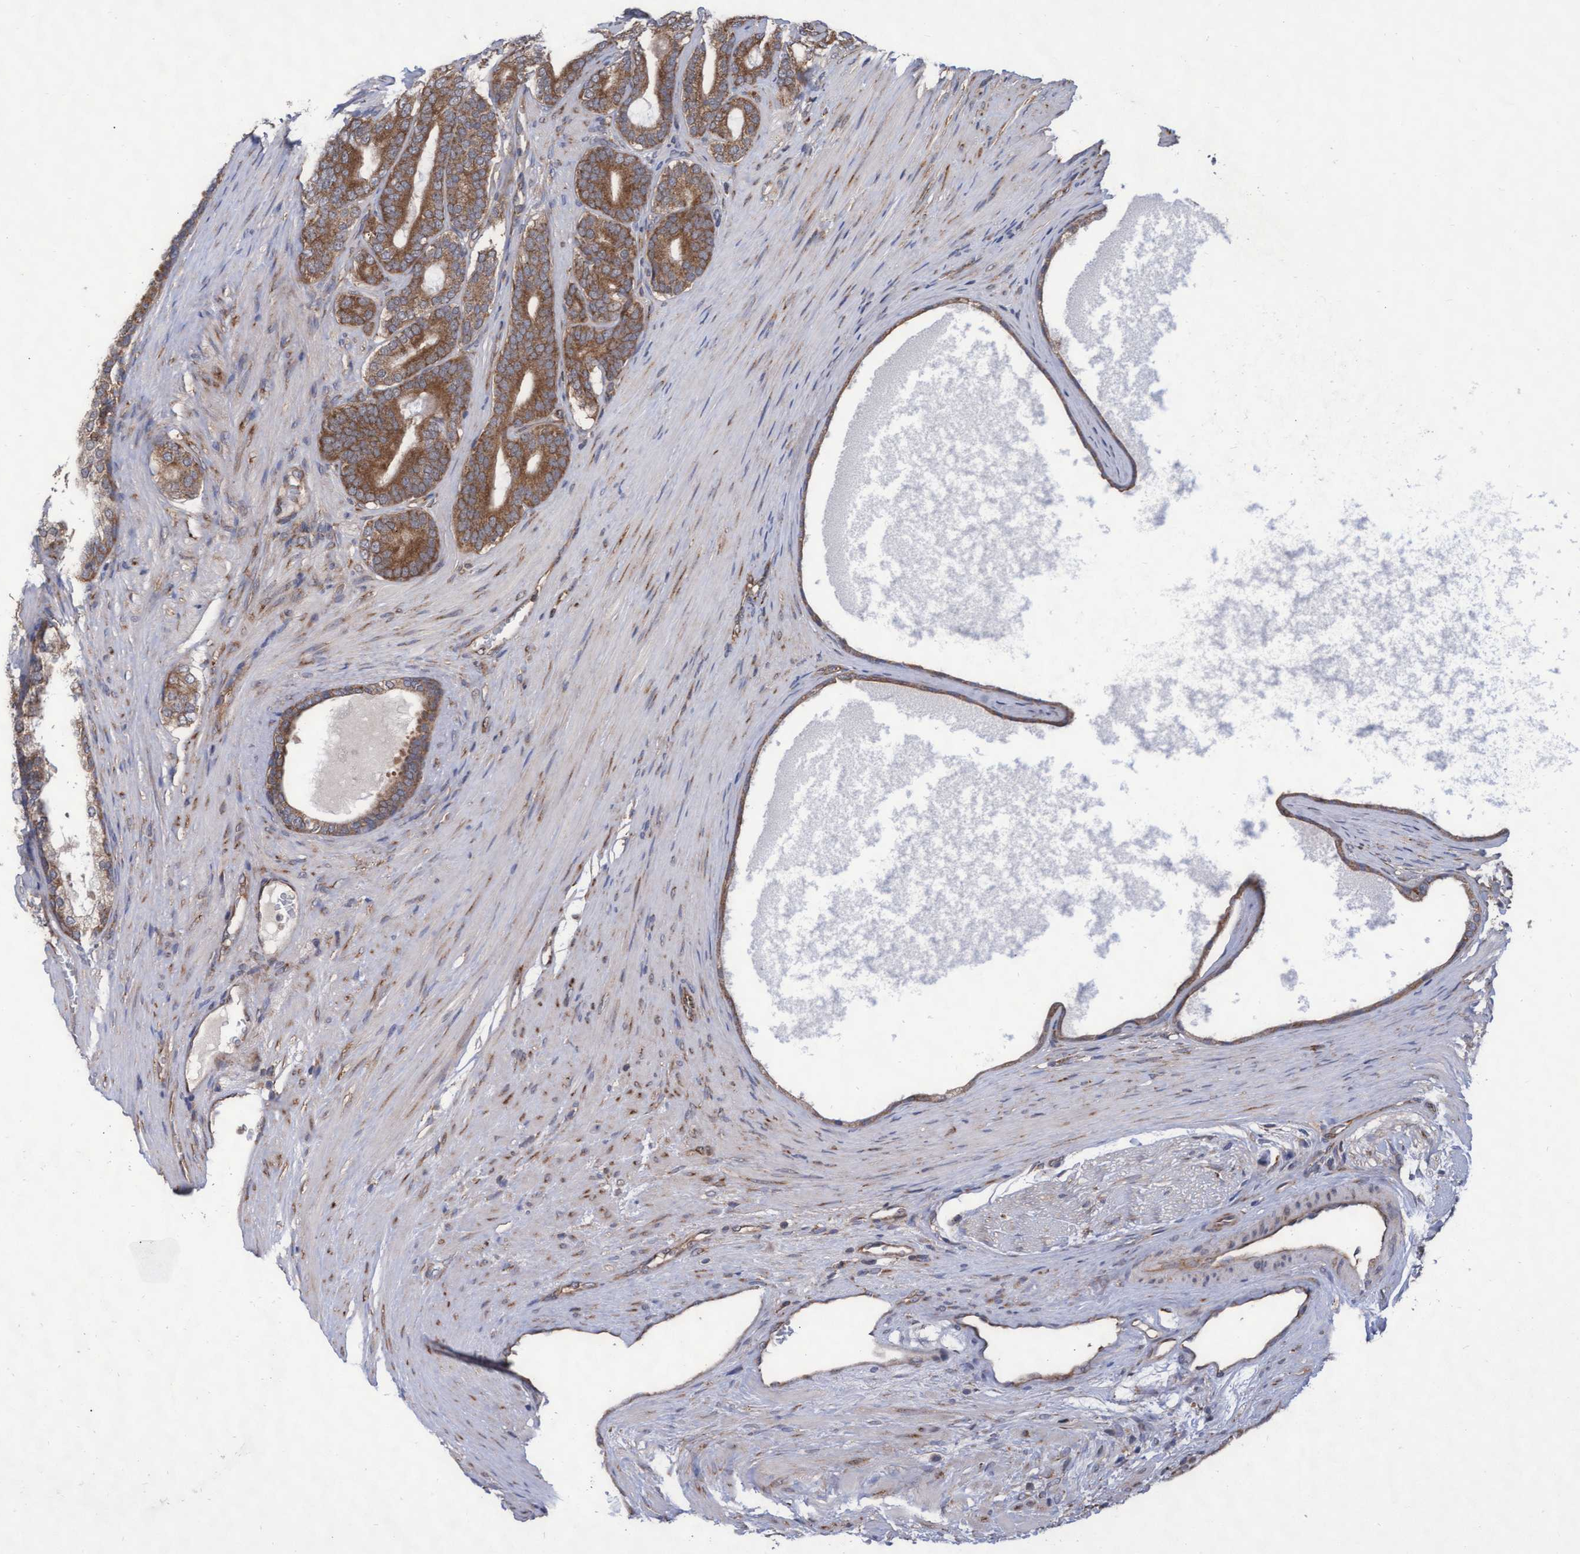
{"staining": {"intensity": "moderate", "quantity": ">75%", "location": "cytoplasmic/membranous"}, "tissue": "prostate cancer", "cell_type": "Tumor cells", "image_type": "cancer", "snomed": [{"axis": "morphology", "description": "Adenocarcinoma, High grade"}, {"axis": "topography", "description": "Prostate"}], "caption": "An immunohistochemistry histopathology image of neoplastic tissue is shown. Protein staining in brown highlights moderate cytoplasmic/membranous positivity in adenocarcinoma (high-grade) (prostate) within tumor cells.", "gene": "ABCF2", "patient": {"sex": "male", "age": 60}}